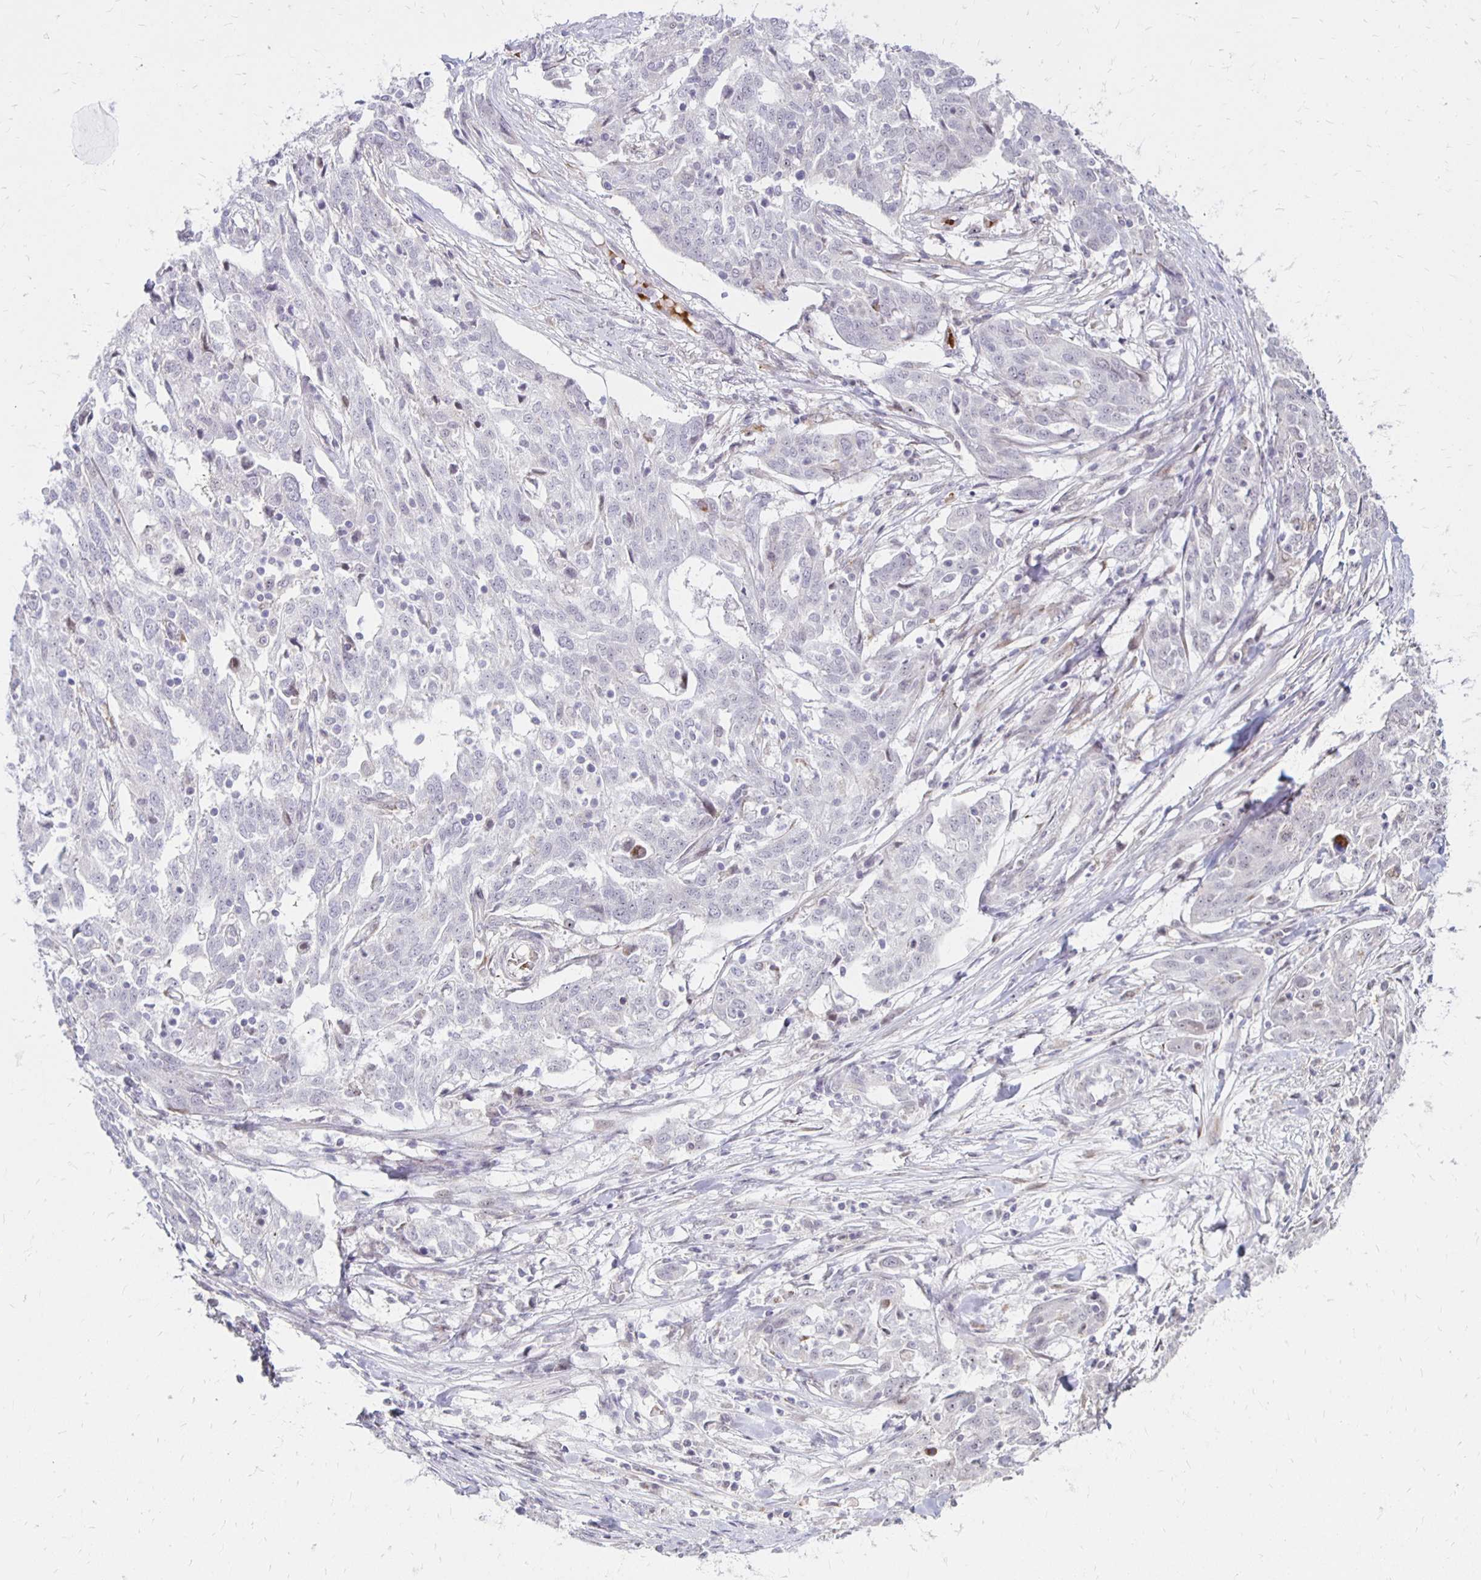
{"staining": {"intensity": "negative", "quantity": "none", "location": "none"}, "tissue": "ovarian cancer", "cell_type": "Tumor cells", "image_type": "cancer", "snomed": [{"axis": "morphology", "description": "Cystadenocarcinoma, serous, NOS"}, {"axis": "topography", "description": "Ovary"}], "caption": "This is a histopathology image of immunohistochemistry staining of ovarian serous cystadenocarcinoma, which shows no expression in tumor cells. (DAB (3,3'-diaminobenzidine) IHC visualized using brightfield microscopy, high magnification).", "gene": "DAGLA", "patient": {"sex": "female", "age": 67}}